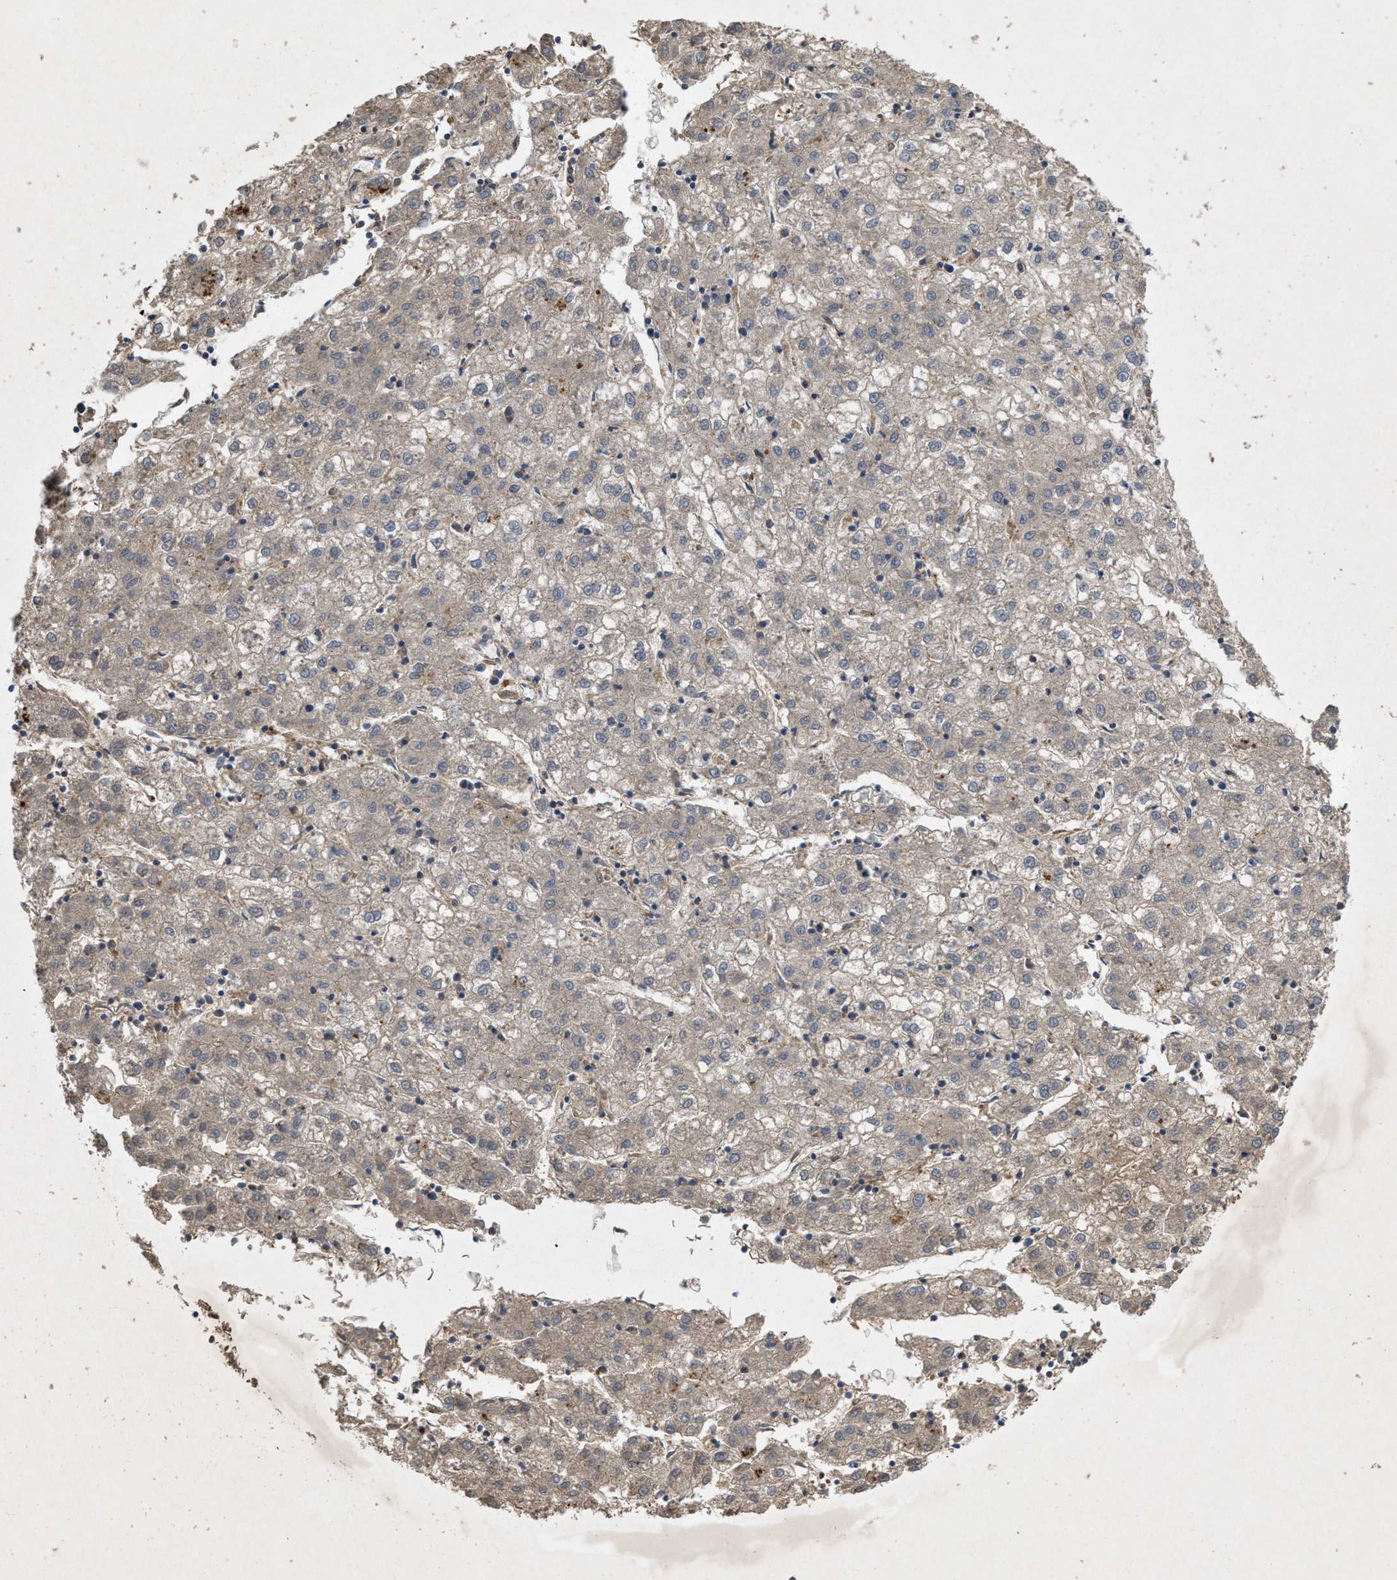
{"staining": {"intensity": "weak", "quantity": "<25%", "location": "cytoplasmic/membranous"}, "tissue": "liver cancer", "cell_type": "Tumor cells", "image_type": "cancer", "snomed": [{"axis": "morphology", "description": "Carcinoma, Hepatocellular, NOS"}, {"axis": "topography", "description": "Liver"}], "caption": "This micrograph is of liver hepatocellular carcinoma stained with immunohistochemistry to label a protein in brown with the nuclei are counter-stained blue. There is no positivity in tumor cells. (DAB (3,3'-diaminobenzidine) immunohistochemistry (IHC) with hematoxylin counter stain).", "gene": "LPAR2", "patient": {"sex": "male", "age": 72}}